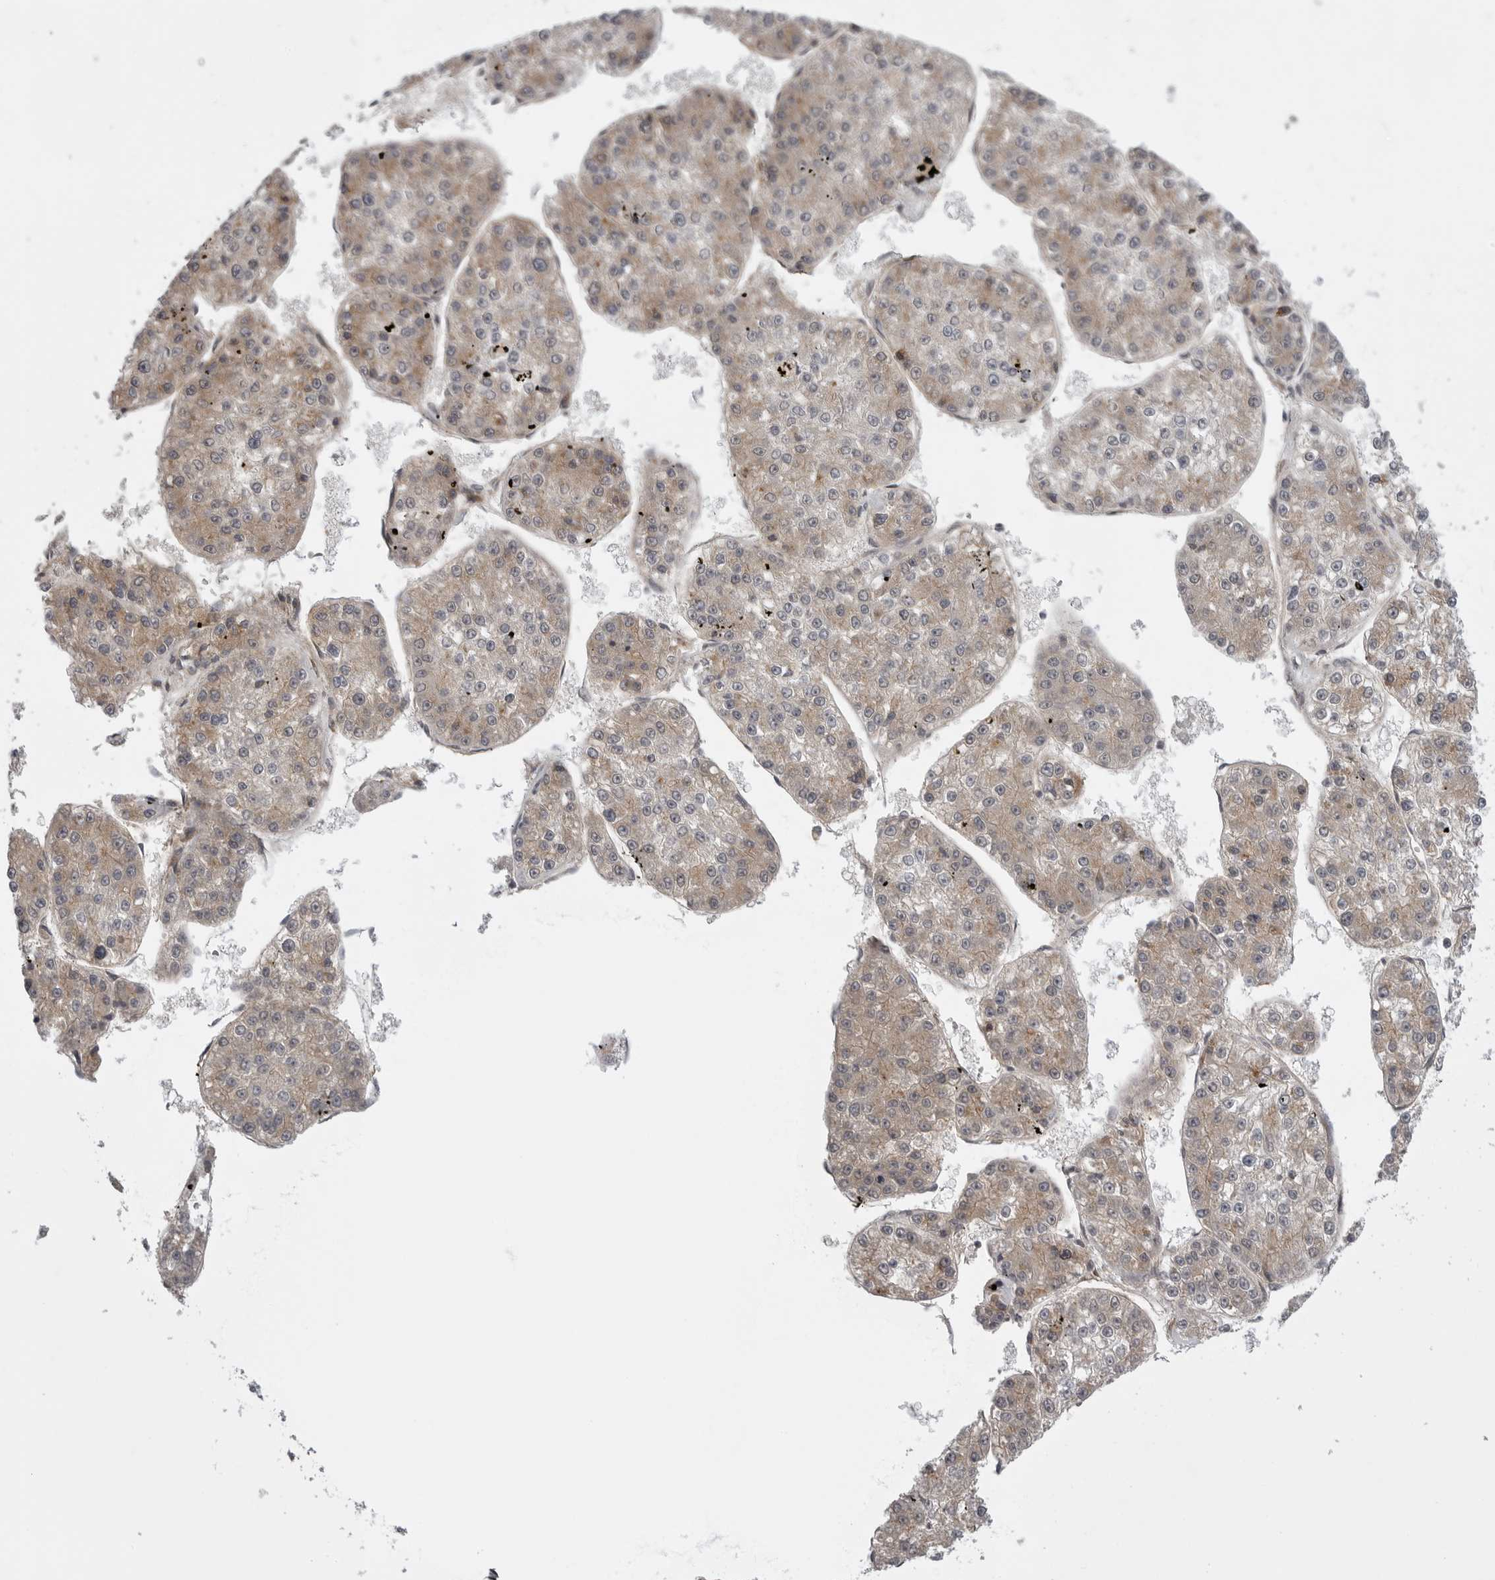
{"staining": {"intensity": "weak", "quantity": "25%-75%", "location": "cytoplasmic/membranous"}, "tissue": "liver cancer", "cell_type": "Tumor cells", "image_type": "cancer", "snomed": [{"axis": "morphology", "description": "Carcinoma, Hepatocellular, NOS"}, {"axis": "topography", "description": "Liver"}], "caption": "Immunohistochemistry of hepatocellular carcinoma (liver) shows low levels of weak cytoplasmic/membranous positivity in about 25%-75% of tumor cells. (Stains: DAB in brown, nuclei in blue, Microscopy: brightfield microscopy at high magnification).", "gene": "LRRC45", "patient": {"sex": "female", "age": 73}}